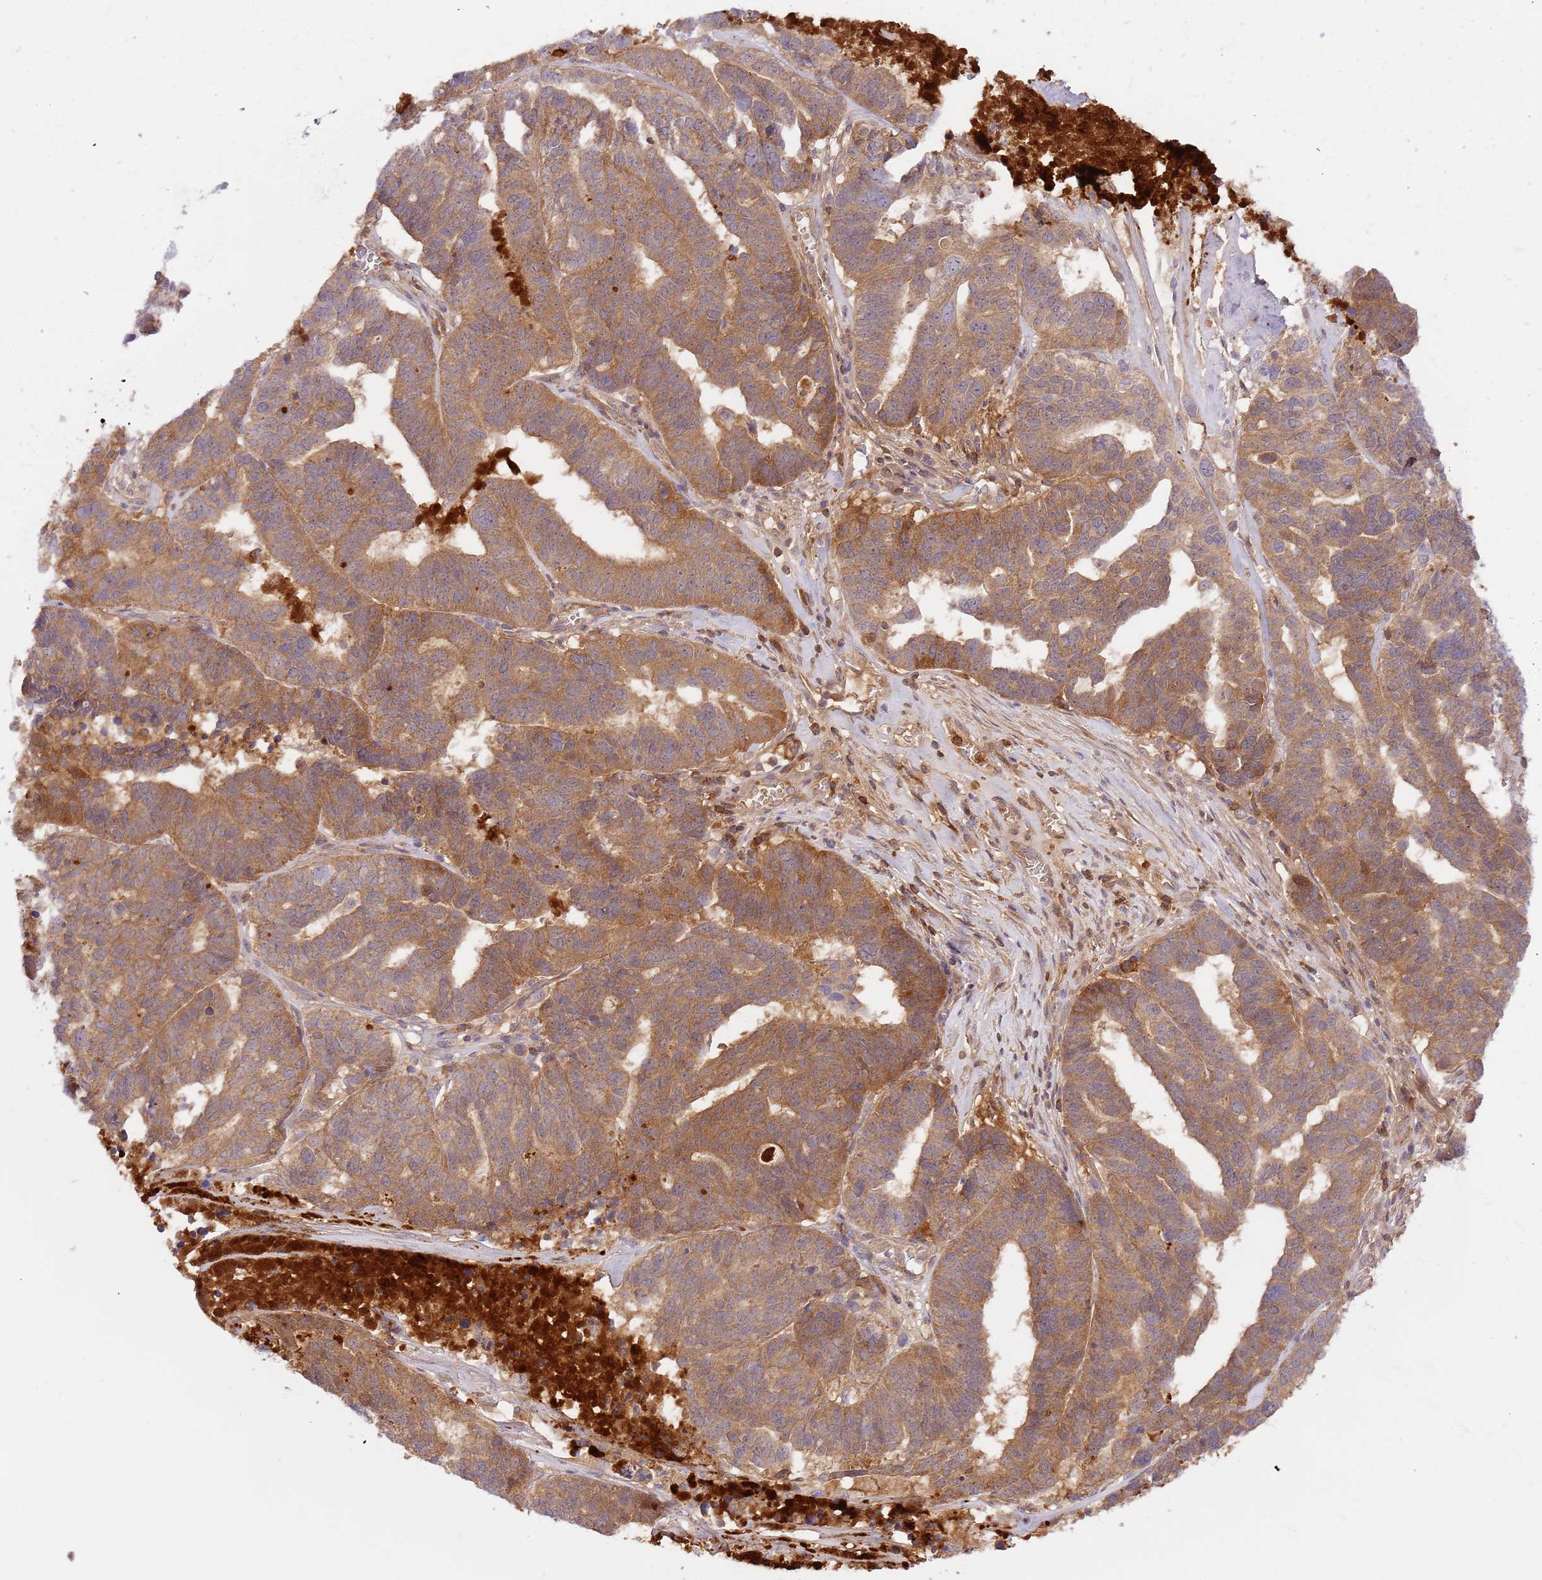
{"staining": {"intensity": "moderate", "quantity": ">75%", "location": "cytoplasmic/membranous"}, "tissue": "ovarian cancer", "cell_type": "Tumor cells", "image_type": "cancer", "snomed": [{"axis": "morphology", "description": "Cystadenocarcinoma, serous, NOS"}, {"axis": "topography", "description": "Ovary"}], "caption": "The photomicrograph demonstrates immunohistochemical staining of ovarian cancer (serous cystadenocarcinoma). There is moderate cytoplasmic/membranous expression is present in approximately >75% of tumor cells. The staining was performed using DAB to visualize the protein expression in brown, while the nuclei were stained in blue with hematoxylin (Magnification: 20x).", "gene": "C8G", "patient": {"sex": "female", "age": 59}}